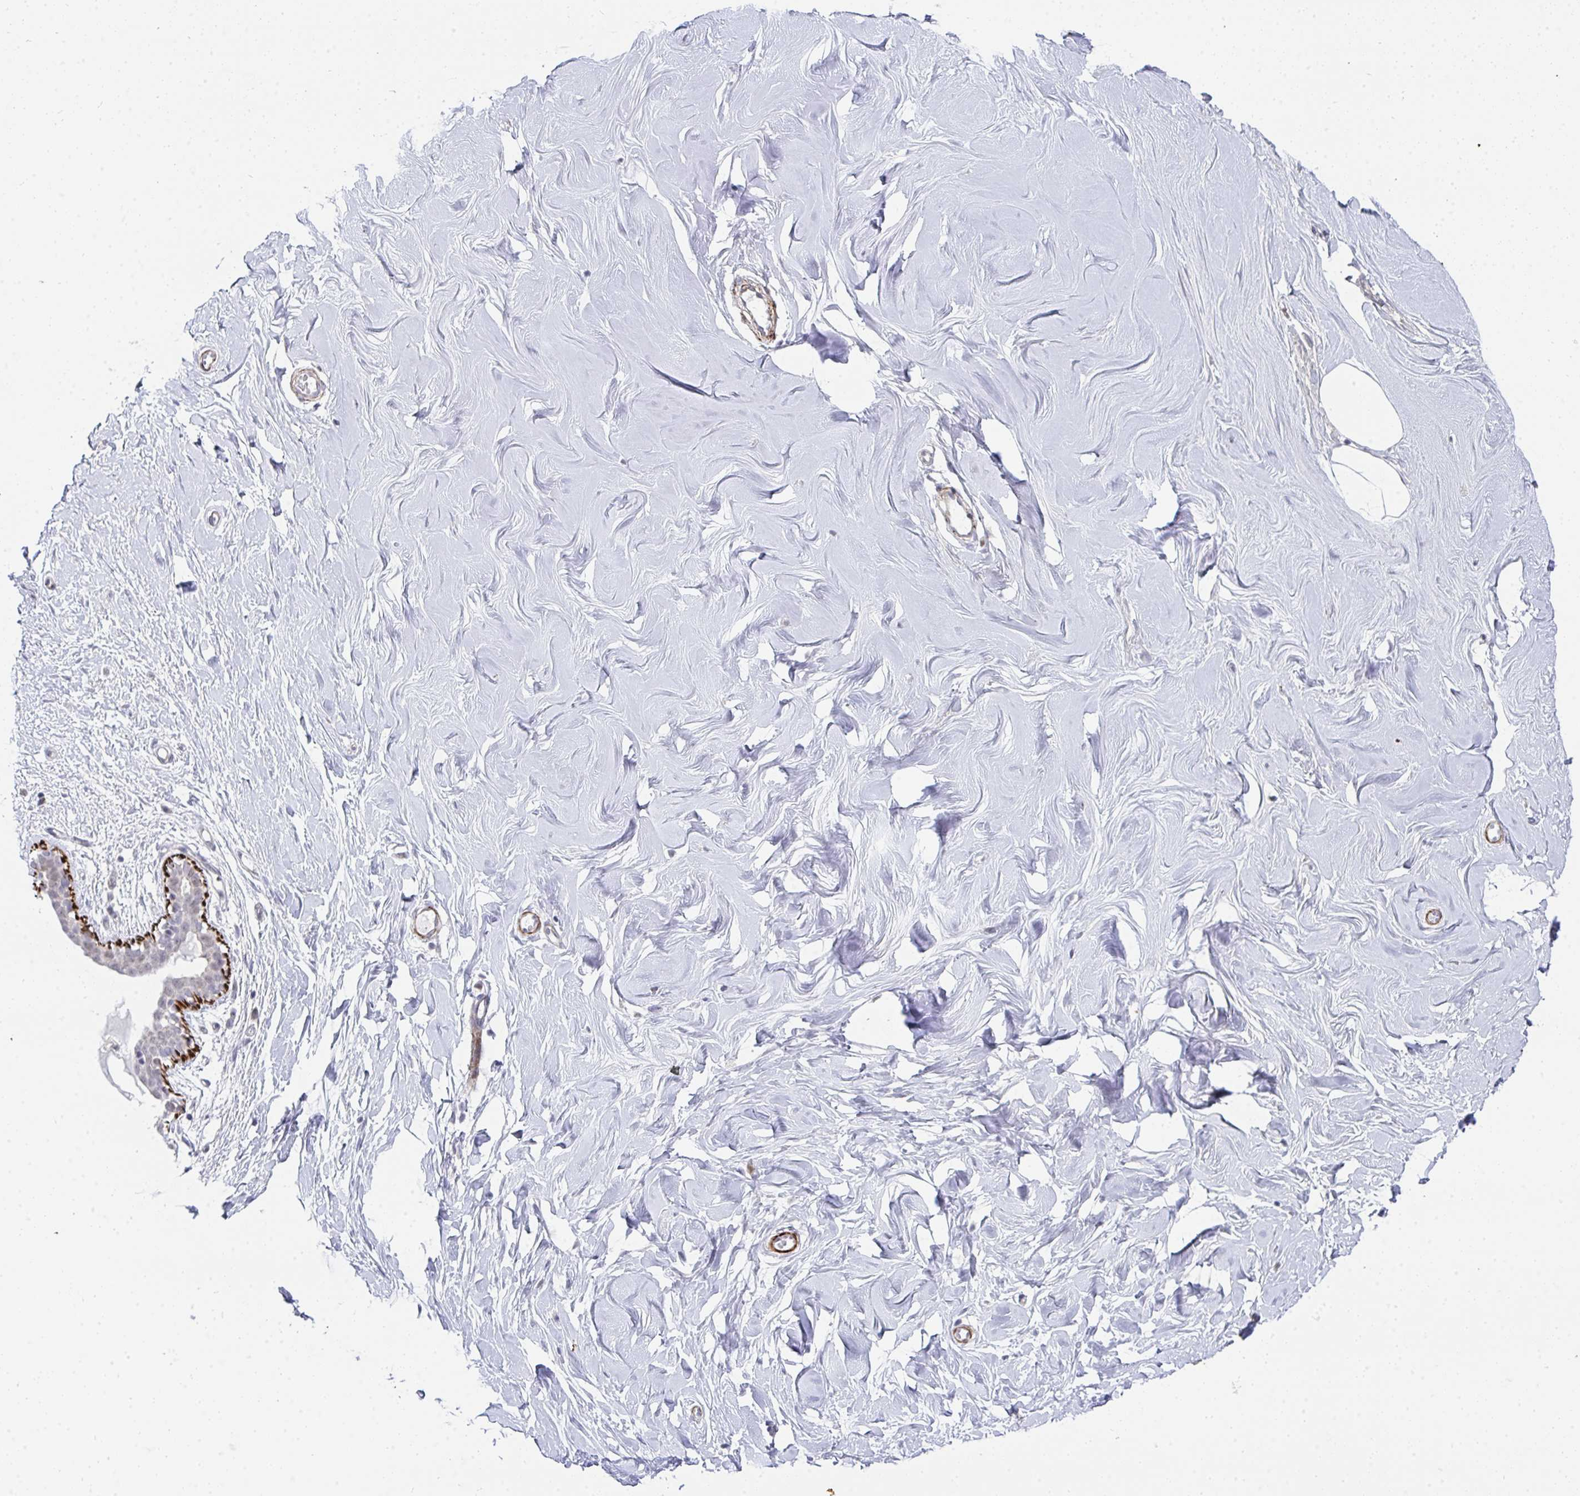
{"staining": {"intensity": "negative", "quantity": "none", "location": "none"}, "tissue": "breast", "cell_type": "Adipocytes", "image_type": "normal", "snomed": [{"axis": "morphology", "description": "Normal tissue, NOS"}, {"axis": "topography", "description": "Breast"}], "caption": "A histopathology image of human breast is negative for staining in adipocytes.", "gene": "GINS2", "patient": {"sex": "female", "age": 27}}